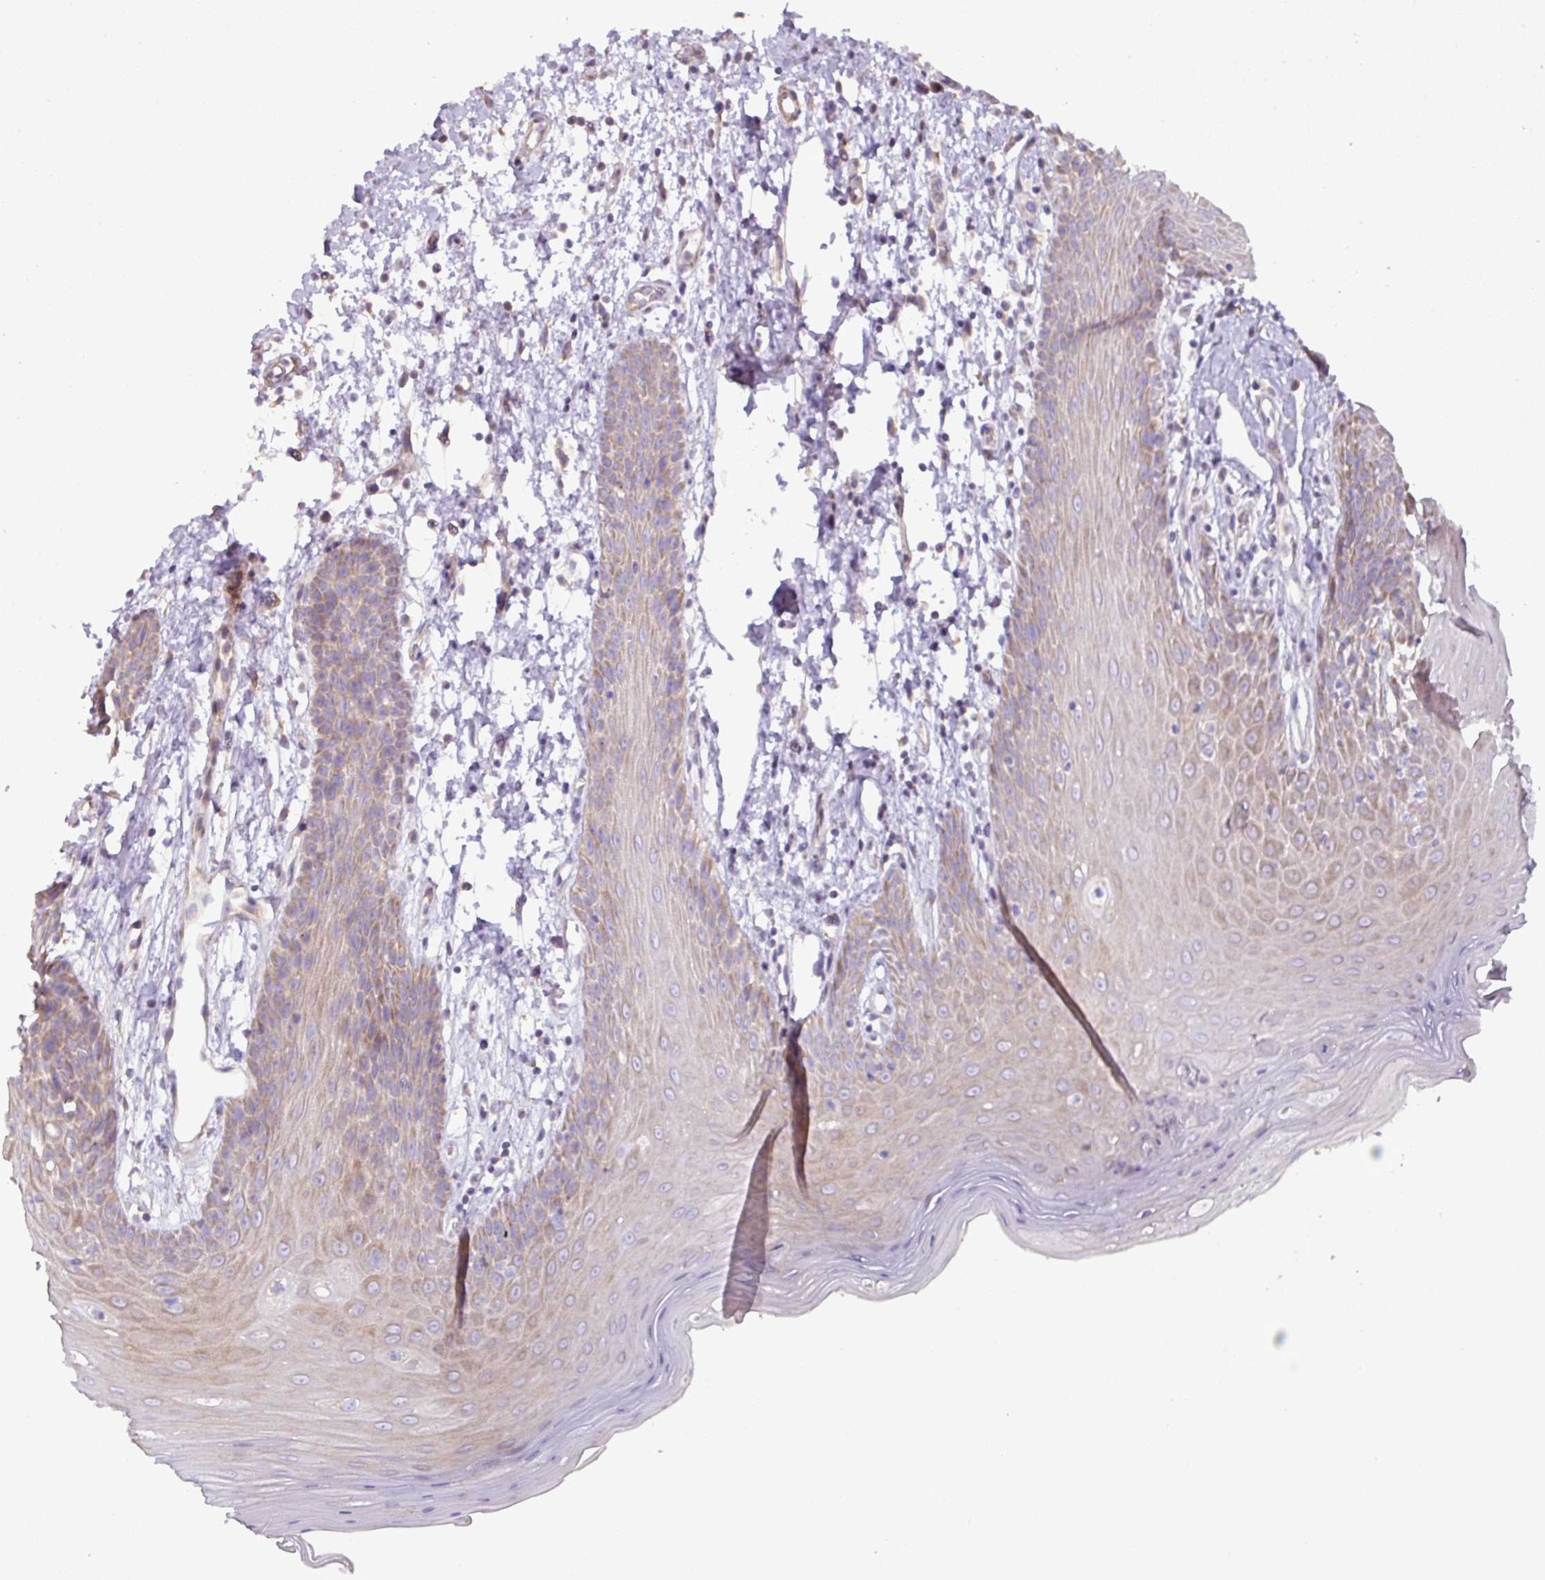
{"staining": {"intensity": "moderate", "quantity": "25%-75%", "location": "cytoplasmic/membranous"}, "tissue": "oral mucosa", "cell_type": "Squamous epithelial cells", "image_type": "normal", "snomed": [{"axis": "morphology", "description": "Normal tissue, NOS"}, {"axis": "topography", "description": "Oral tissue"}, {"axis": "topography", "description": "Tounge, NOS"}], "caption": "Moderate cytoplasmic/membranous protein expression is identified in about 25%-75% of squamous epithelial cells in oral mucosa.", "gene": "MRRF", "patient": {"sex": "female", "age": 59}}